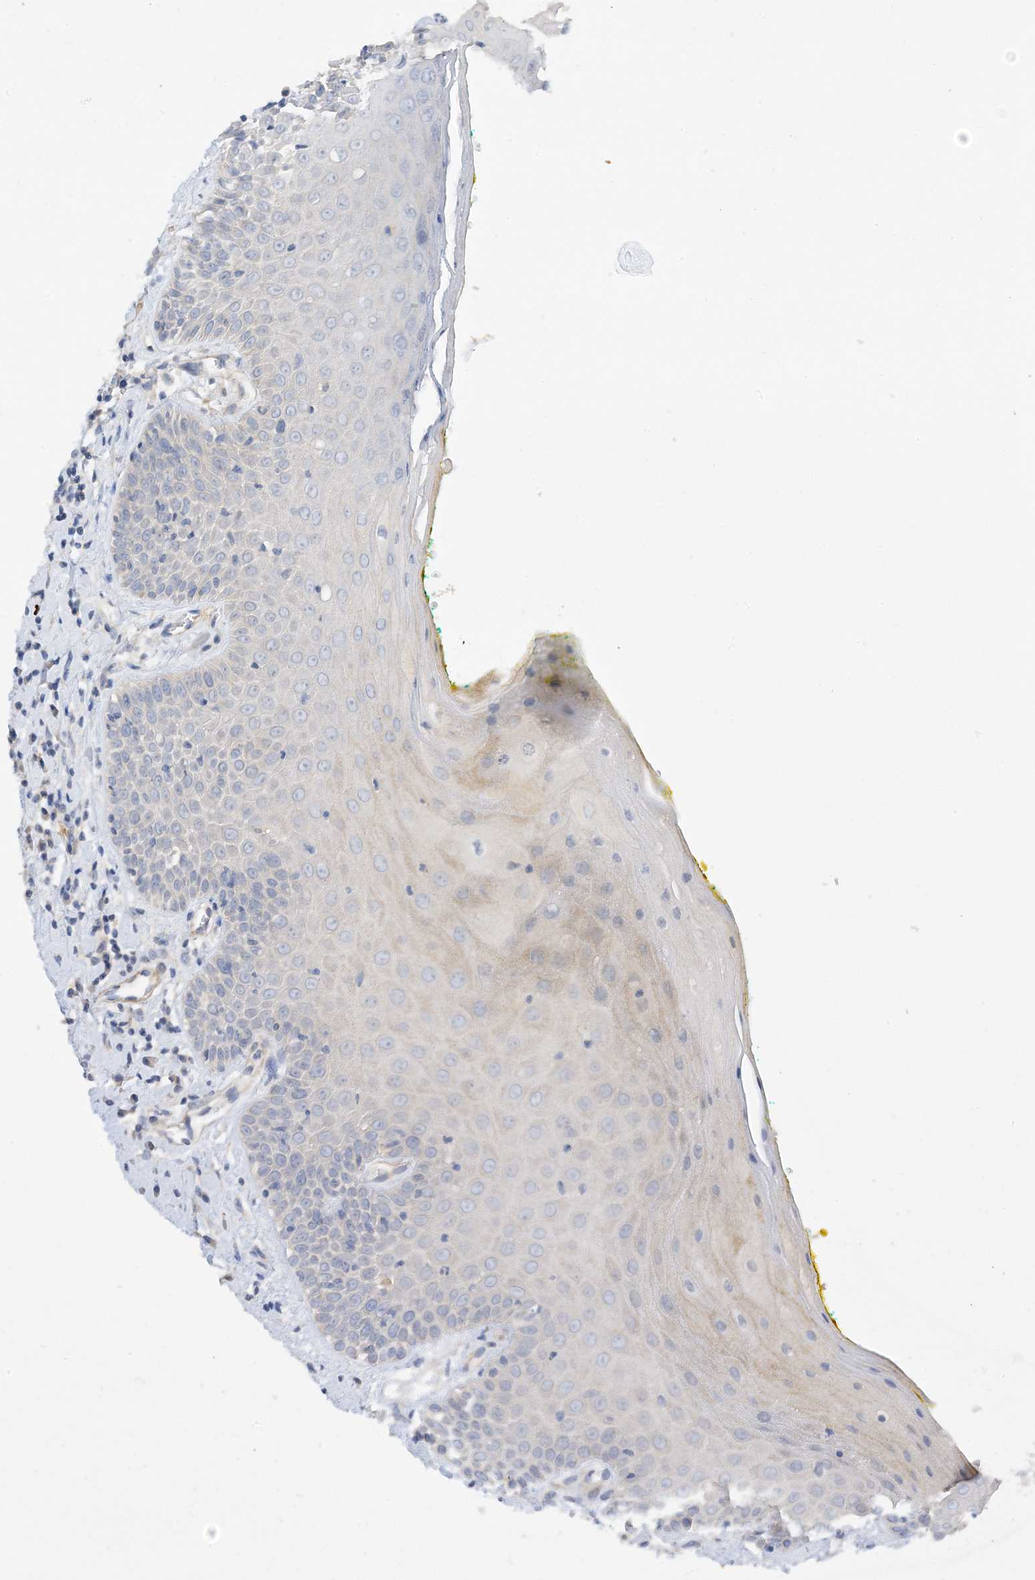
{"staining": {"intensity": "weak", "quantity": "25%-75%", "location": "cytoplasmic/membranous"}, "tissue": "oral mucosa", "cell_type": "Squamous epithelial cells", "image_type": "normal", "snomed": [{"axis": "morphology", "description": "Normal tissue, NOS"}, {"axis": "morphology", "description": "Squamous cell carcinoma, NOS"}, {"axis": "topography", "description": "Oral tissue"}, {"axis": "topography", "description": "Head-Neck"}], "caption": "Protein staining reveals weak cytoplasmic/membranous positivity in approximately 25%-75% of squamous epithelial cells in normal oral mucosa. (brown staining indicates protein expression, while blue staining denotes nuclei).", "gene": "KIFBP", "patient": {"sex": "female", "age": 70}}